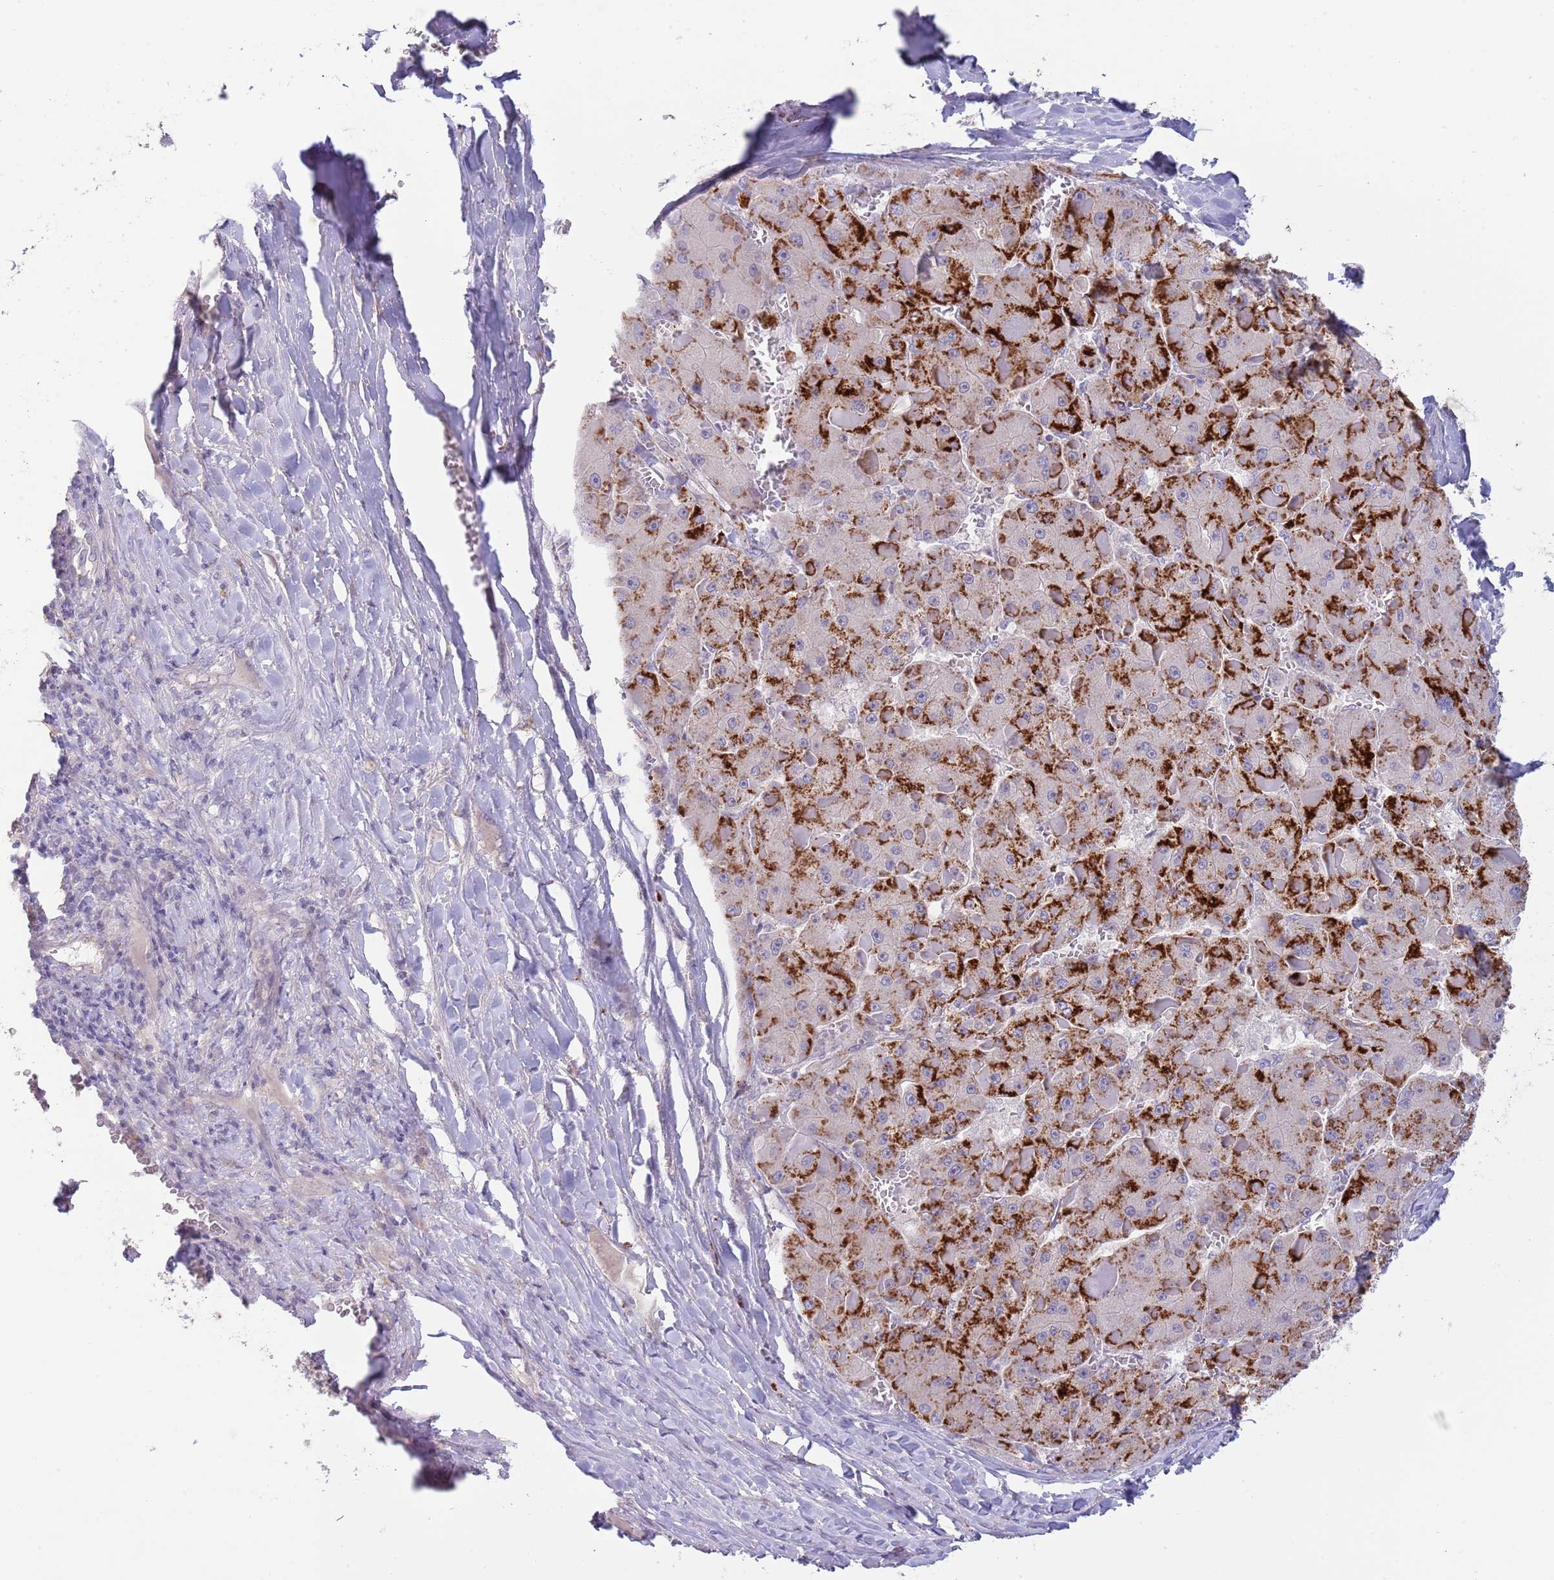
{"staining": {"intensity": "strong", "quantity": ">75%", "location": "cytoplasmic/membranous"}, "tissue": "liver cancer", "cell_type": "Tumor cells", "image_type": "cancer", "snomed": [{"axis": "morphology", "description": "Carcinoma, Hepatocellular, NOS"}, {"axis": "topography", "description": "Liver"}], "caption": "Strong cytoplasmic/membranous staining for a protein is seen in about >75% of tumor cells of liver cancer (hepatocellular carcinoma) using immunohistochemistry.", "gene": "PIMREG", "patient": {"sex": "female", "age": 73}}